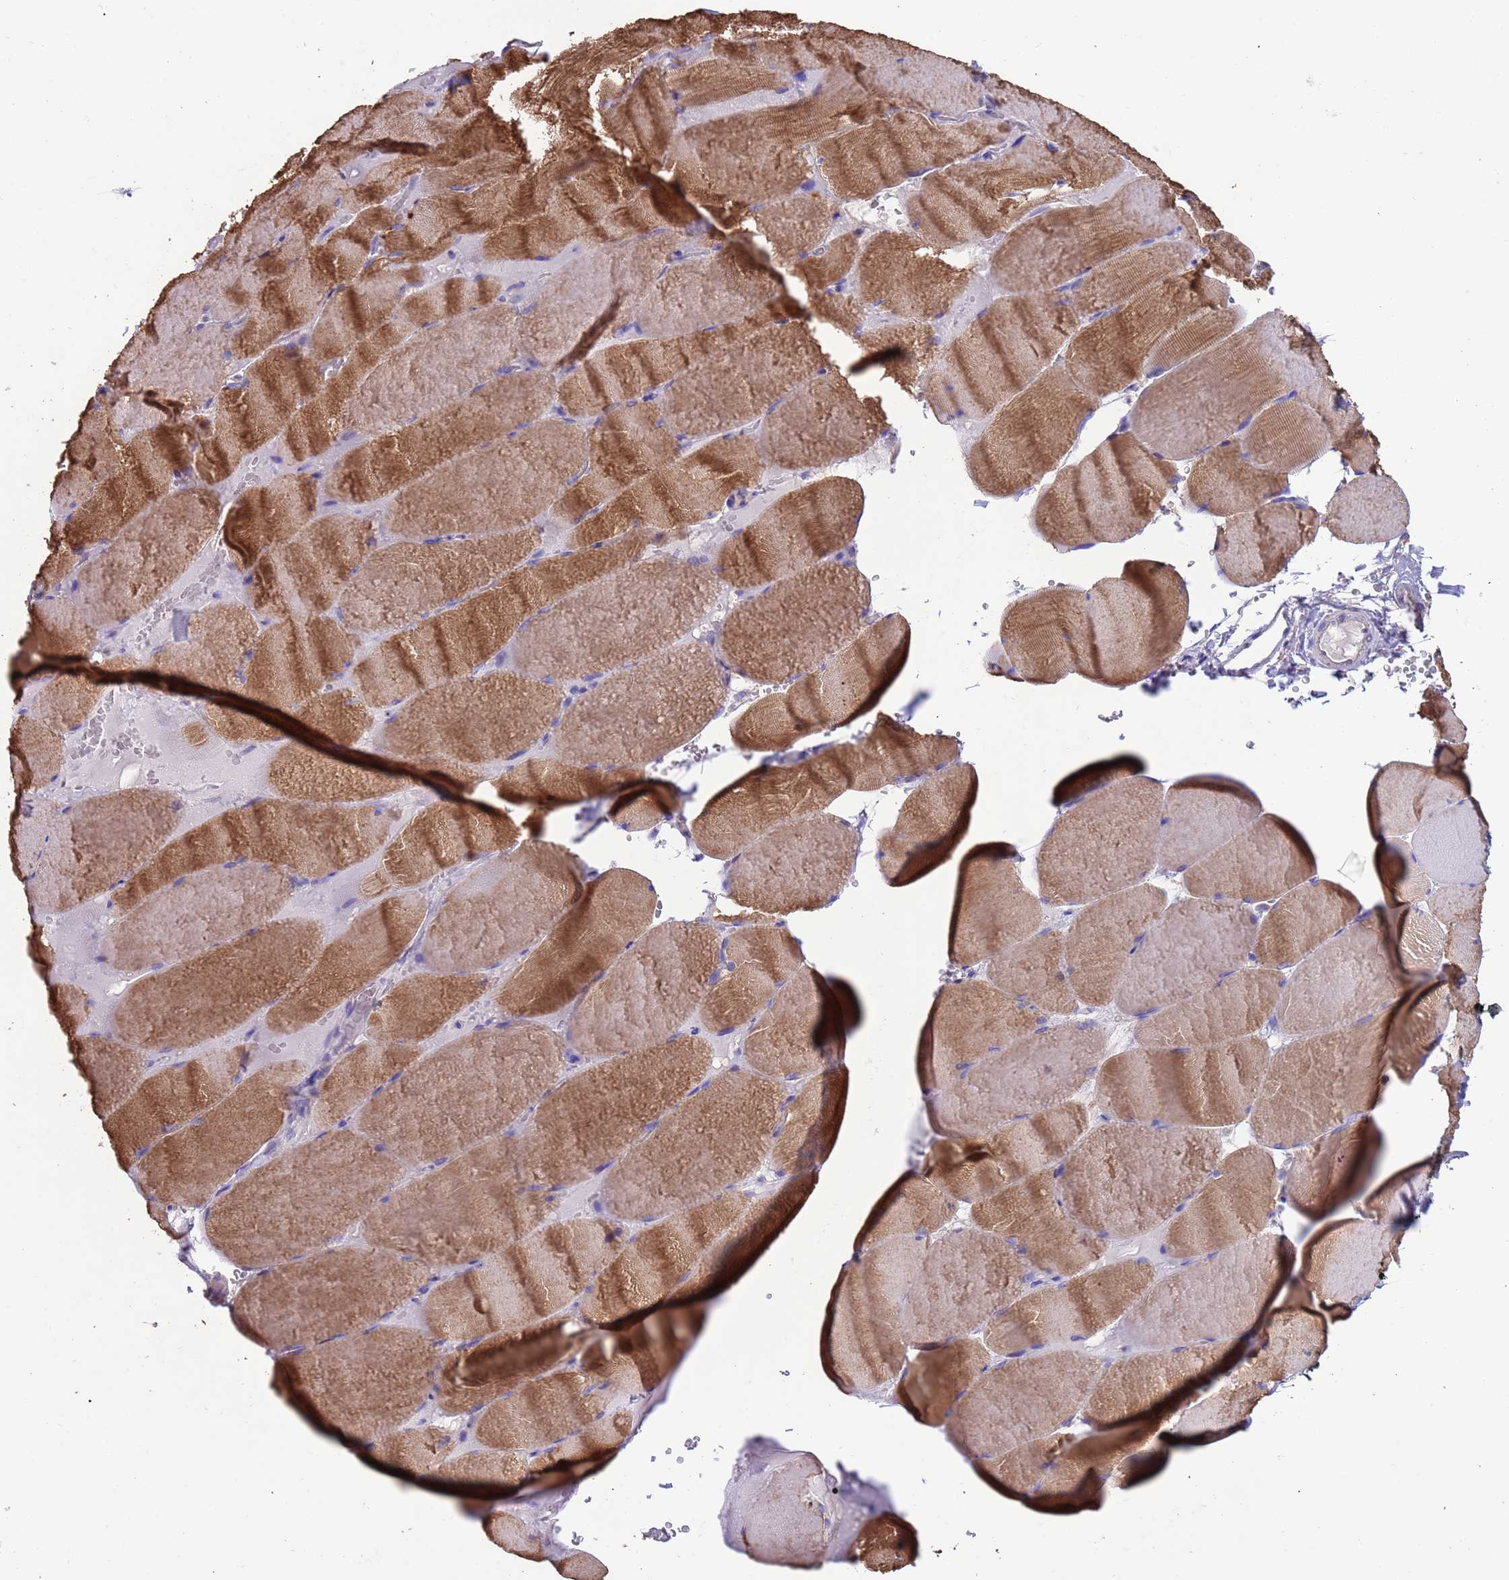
{"staining": {"intensity": "moderate", "quantity": ">75%", "location": "cytoplasmic/membranous"}, "tissue": "skeletal muscle", "cell_type": "Myocytes", "image_type": "normal", "snomed": [{"axis": "morphology", "description": "Normal tissue, NOS"}, {"axis": "topography", "description": "Skeletal muscle"}, {"axis": "topography", "description": "Head-Neck"}], "caption": "Protein staining of normal skeletal muscle exhibits moderate cytoplasmic/membranous staining in approximately >75% of myocytes. (brown staining indicates protein expression, while blue staining denotes nuclei).", "gene": "SRL", "patient": {"sex": "male", "age": 66}}